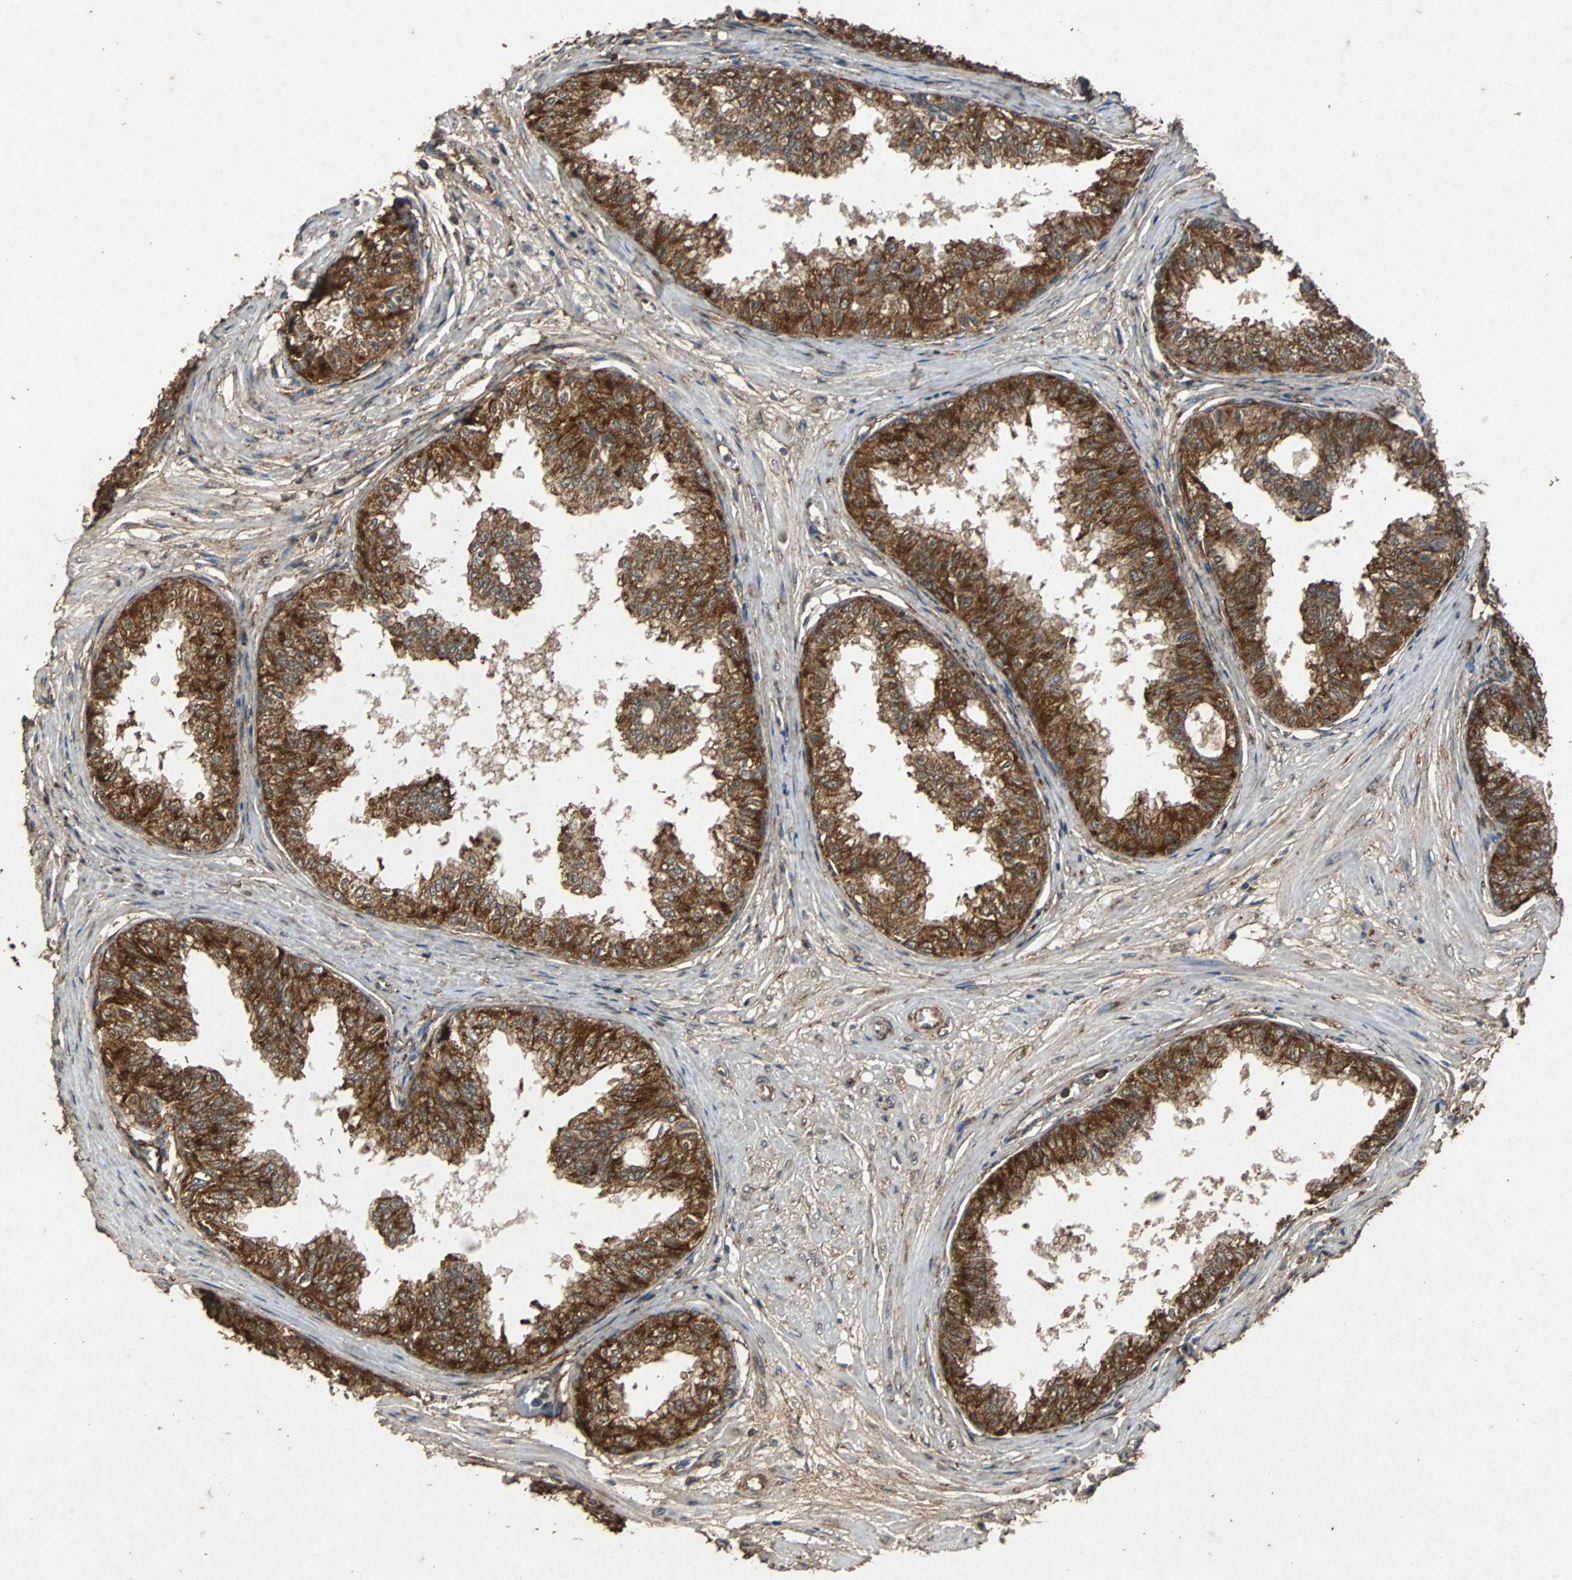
{"staining": {"intensity": "strong", "quantity": ">75%", "location": "cytoplasmic/membranous"}, "tissue": "prostate", "cell_type": "Glandular cells", "image_type": "normal", "snomed": [{"axis": "morphology", "description": "Normal tissue, NOS"}, {"axis": "topography", "description": "Prostate"}, {"axis": "topography", "description": "Seminal veicle"}], "caption": "A brown stain labels strong cytoplasmic/membranous staining of a protein in glandular cells of benign human prostate. (DAB (3,3'-diaminobenzidine) IHC with brightfield microscopy, high magnification).", "gene": "NAA10", "patient": {"sex": "male", "age": 60}}